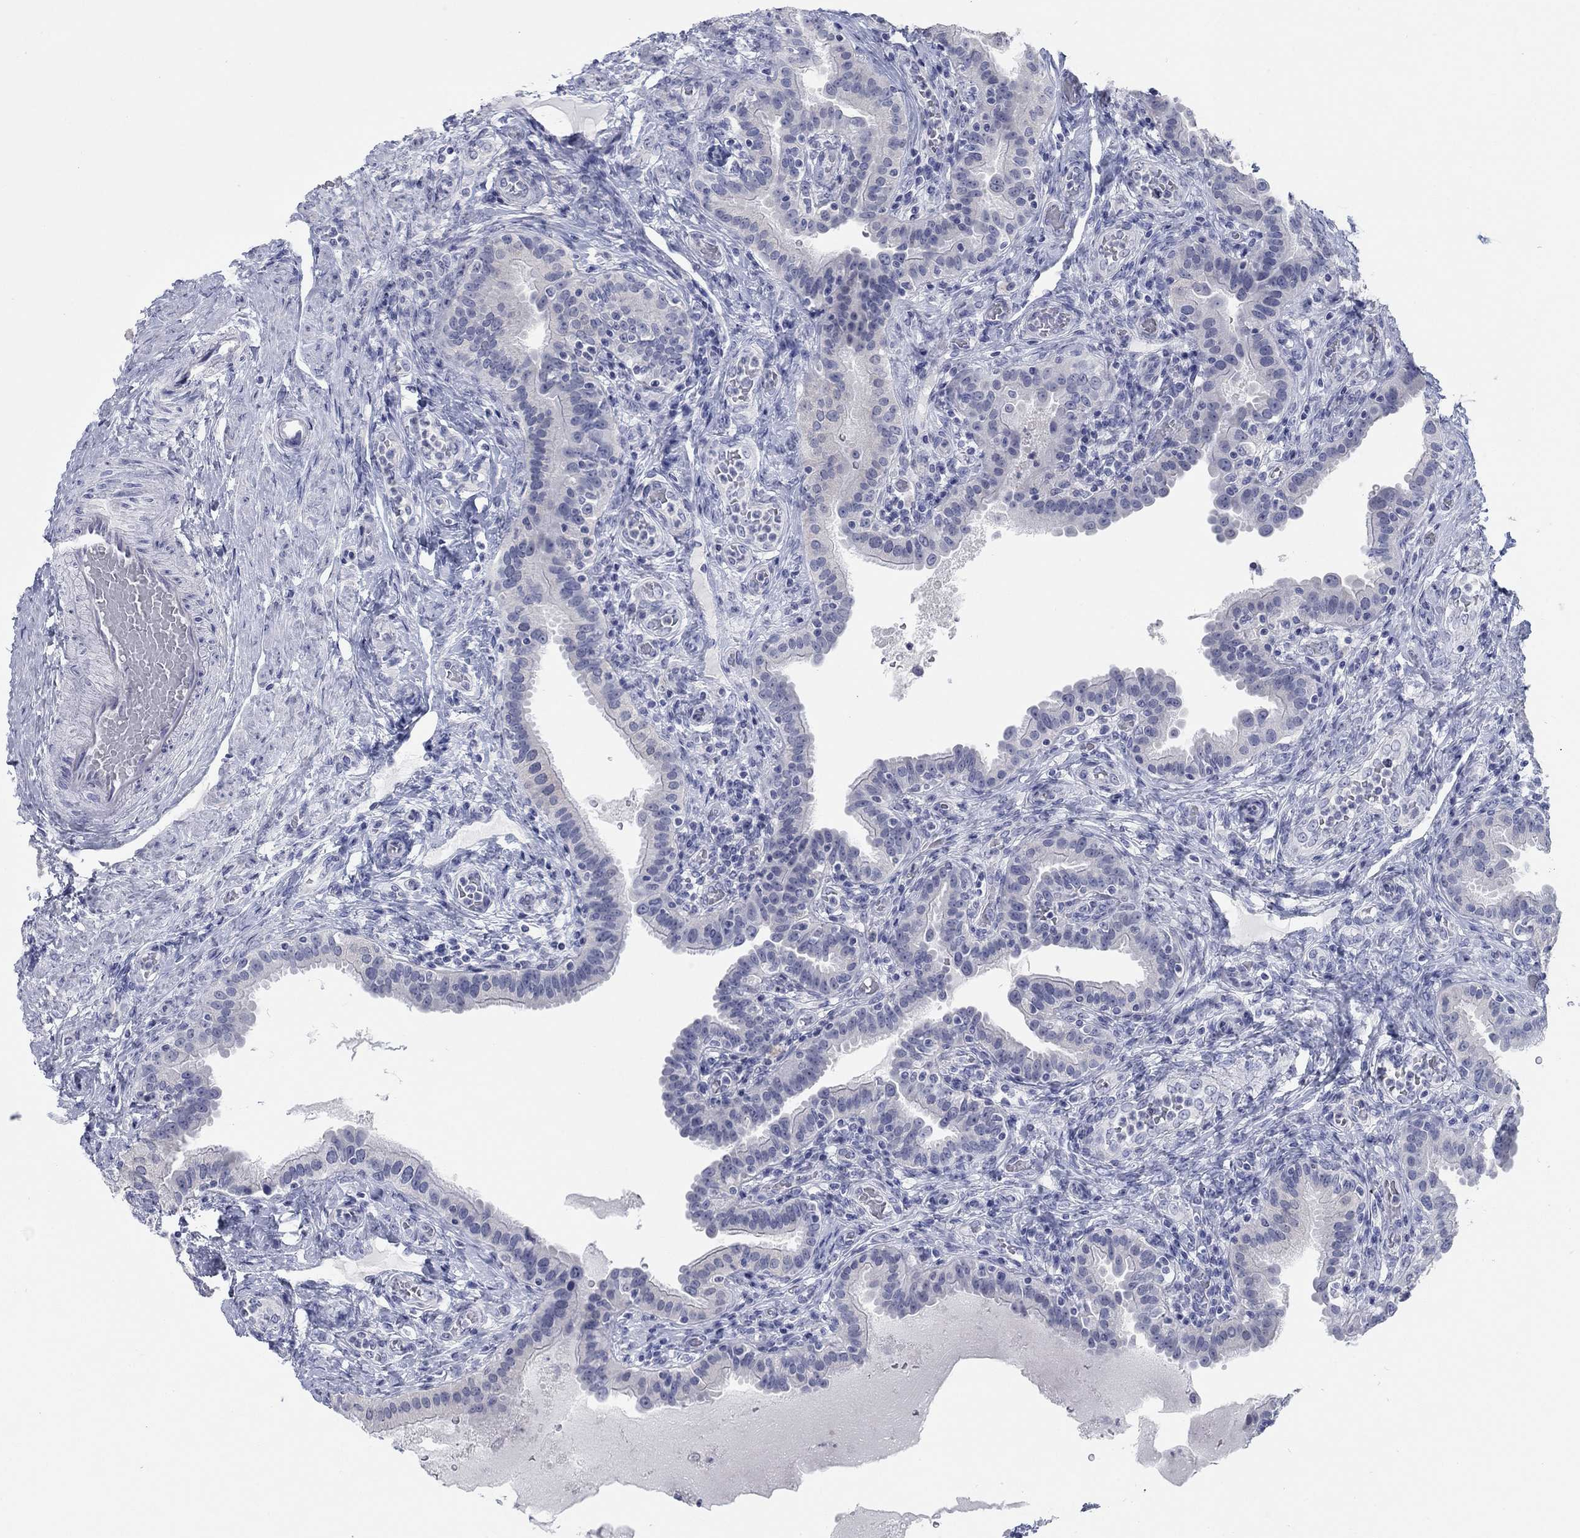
{"staining": {"intensity": "negative", "quantity": "none", "location": "none"}, "tissue": "fallopian tube", "cell_type": "Glandular cells", "image_type": "normal", "snomed": [{"axis": "morphology", "description": "Normal tissue, NOS"}, {"axis": "topography", "description": "Fallopian tube"}, {"axis": "topography", "description": "Ovary"}], "caption": "This micrograph is of normal fallopian tube stained with IHC to label a protein in brown with the nuclei are counter-stained blue. There is no expression in glandular cells.", "gene": "ATP6V1G2", "patient": {"sex": "female", "age": 41}}